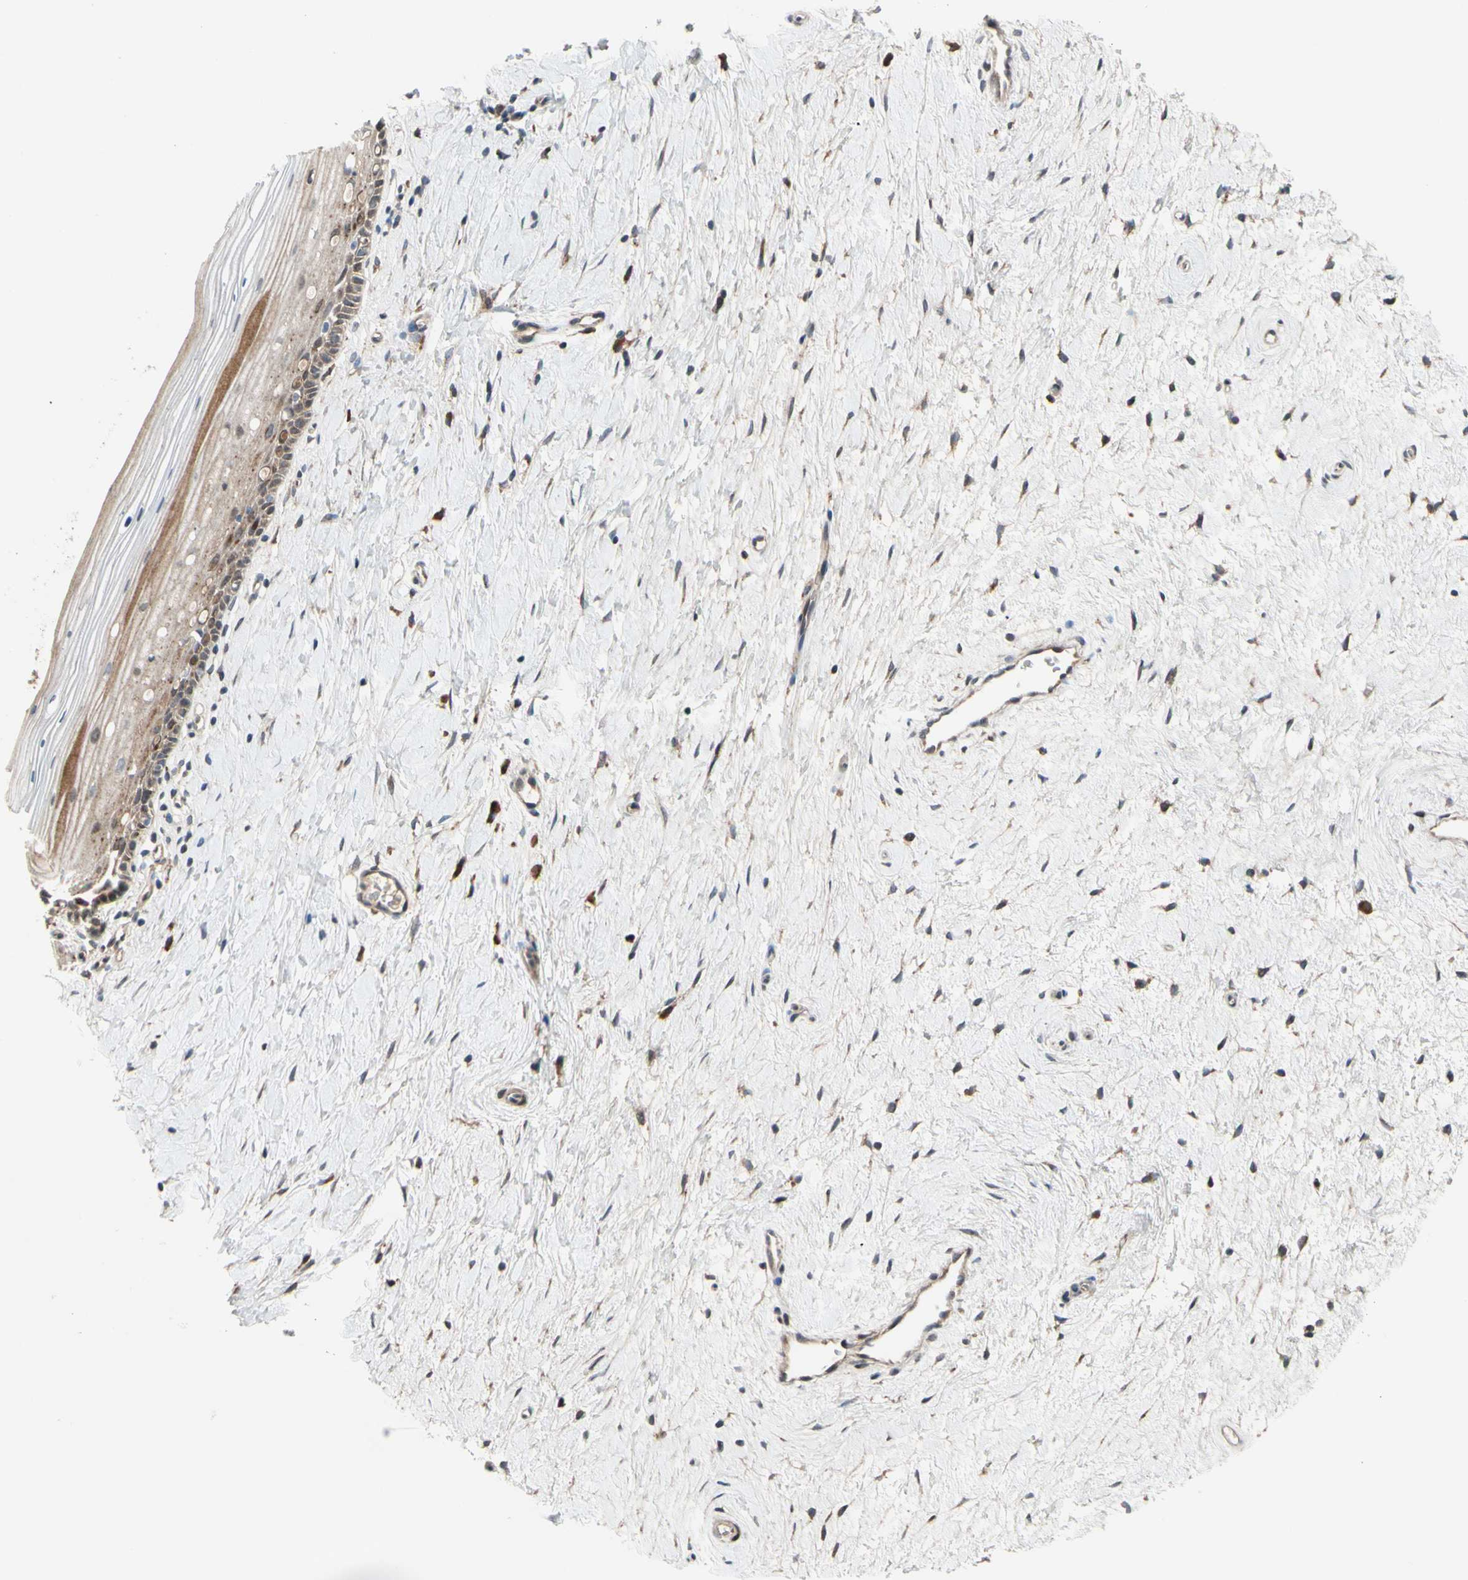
{"staining": {"intensity": "weak", "quantity": ">75%", "location": "cytoplasmic/membranous"}, "tissue": "cervix", "cell_type": "Glandular cells", "image_type": "normal", "snomed": [{"axis": "morphology", "description": "Normal tissue, NOS"}, {"axis": "topography", "description": "Cervix"}], "caption": "High-magnification brightfield microscopy of unremarkable cervix stained with DAB (3,3'-diaminobenzidine) (brown) and counterstained with hematoxylin (blue). glandular cells exhibit weak cytoplasmic/membranous expression is seen in approximately>75% of cells. (DAB IHC with brightfield microscopy, high magnification).", "gene": "SNX29", "patient": {"sex": "female", "age": 39}}